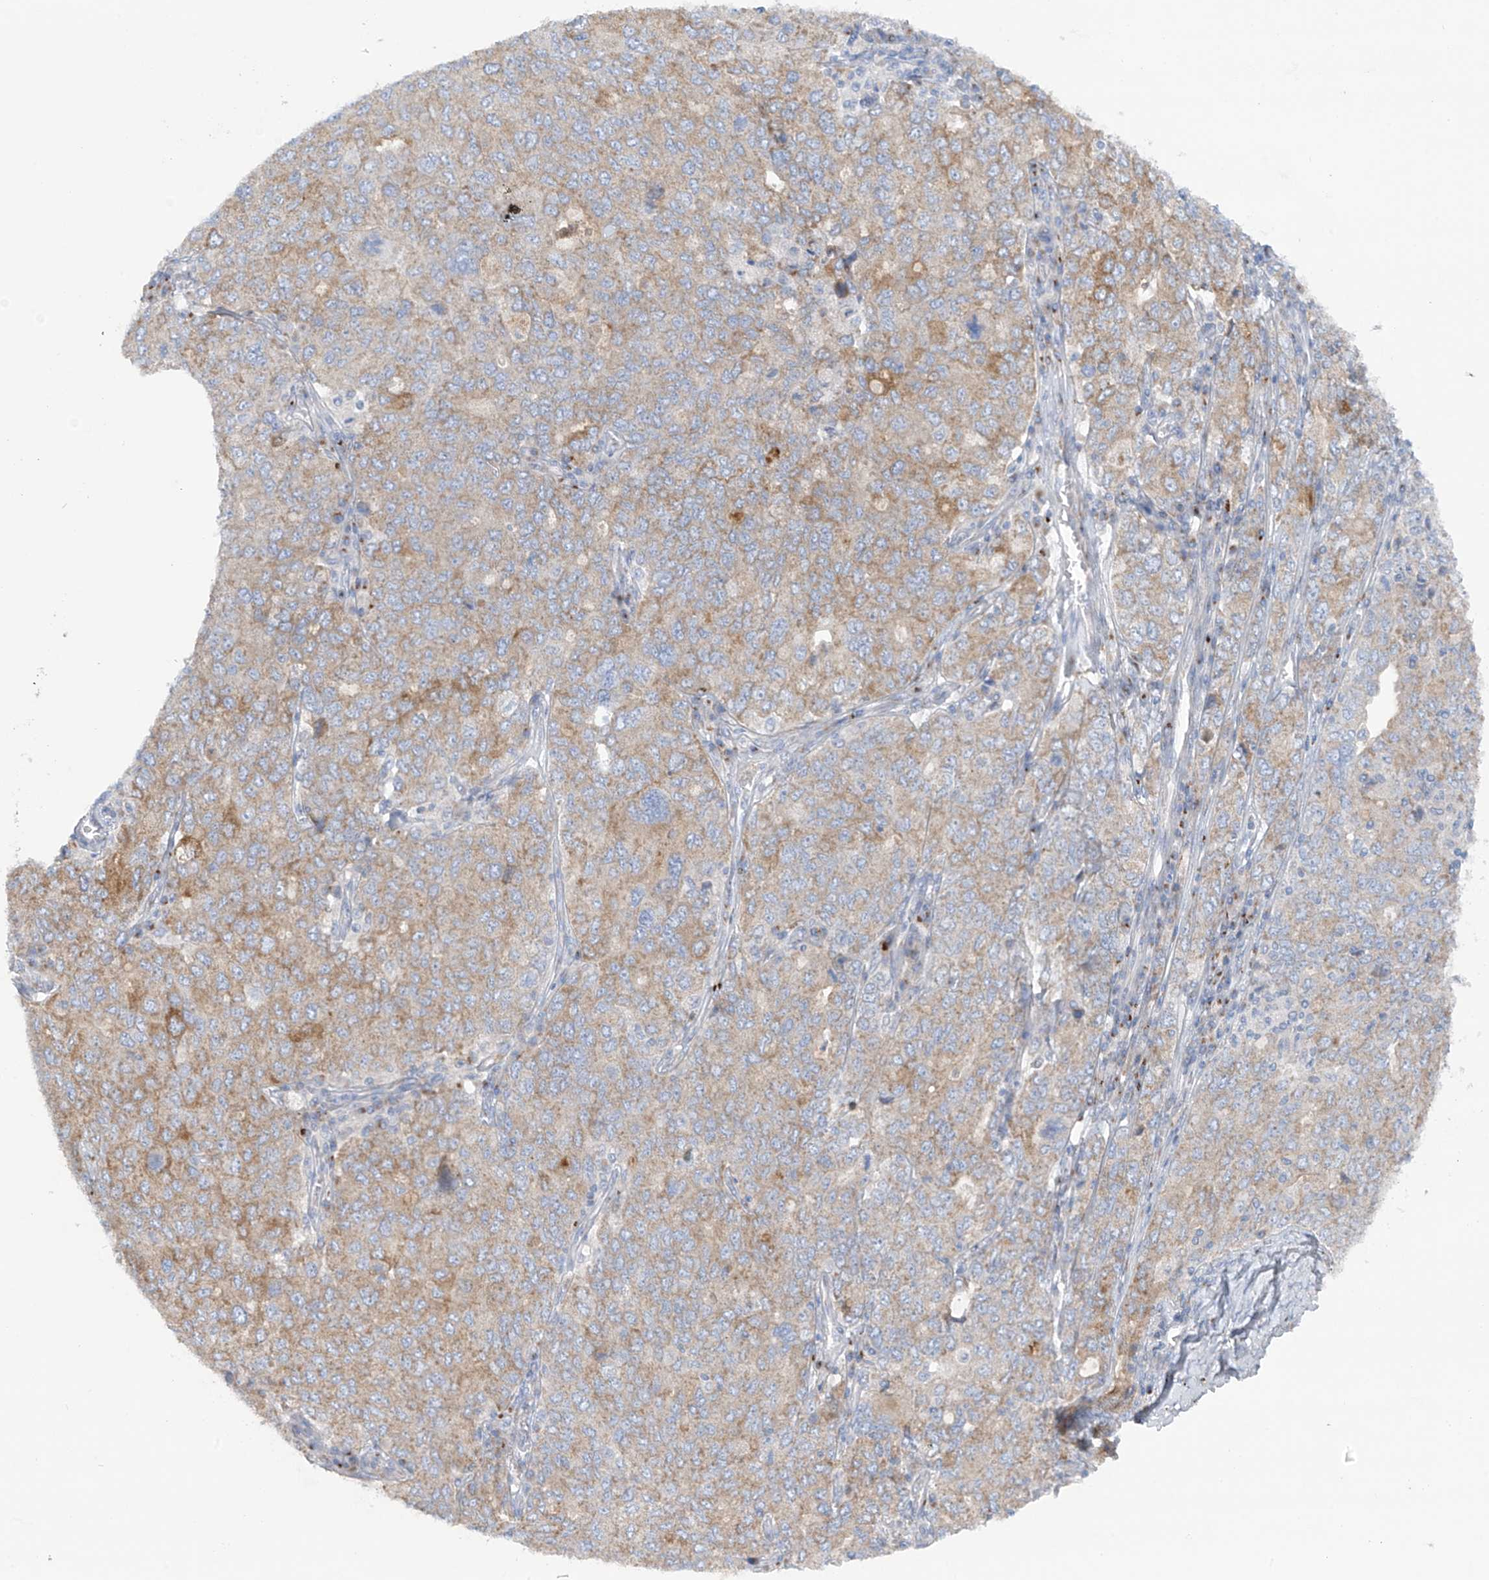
{"staining": {"intensity": "moderate", "quantity": "25%-75%", "location": "cytoplasmic/membranous"}, "tissue": "ovarian cancer", "cell_type": "Tumor cells", "image_type": "cancer", "snomed": [{"axis": "morphology", "description": "Carcinoma, endometroid"}, {"axis": "topography", "description": "Ovary"}], "caption": "Immunohistochemistry (IHC) micrograph of neoplastic tissue: human ovarian endometroid carcinoma stained using immunohistochemistry exhibits medium levels of moderate protein expression localized specifically in the cytoplasmic/membranous of tumor cells, appearing as a cytoplasmic/membranous brown color.", "gene": "TRMT2B", "patient": {"sex": "female", "age": 62}}